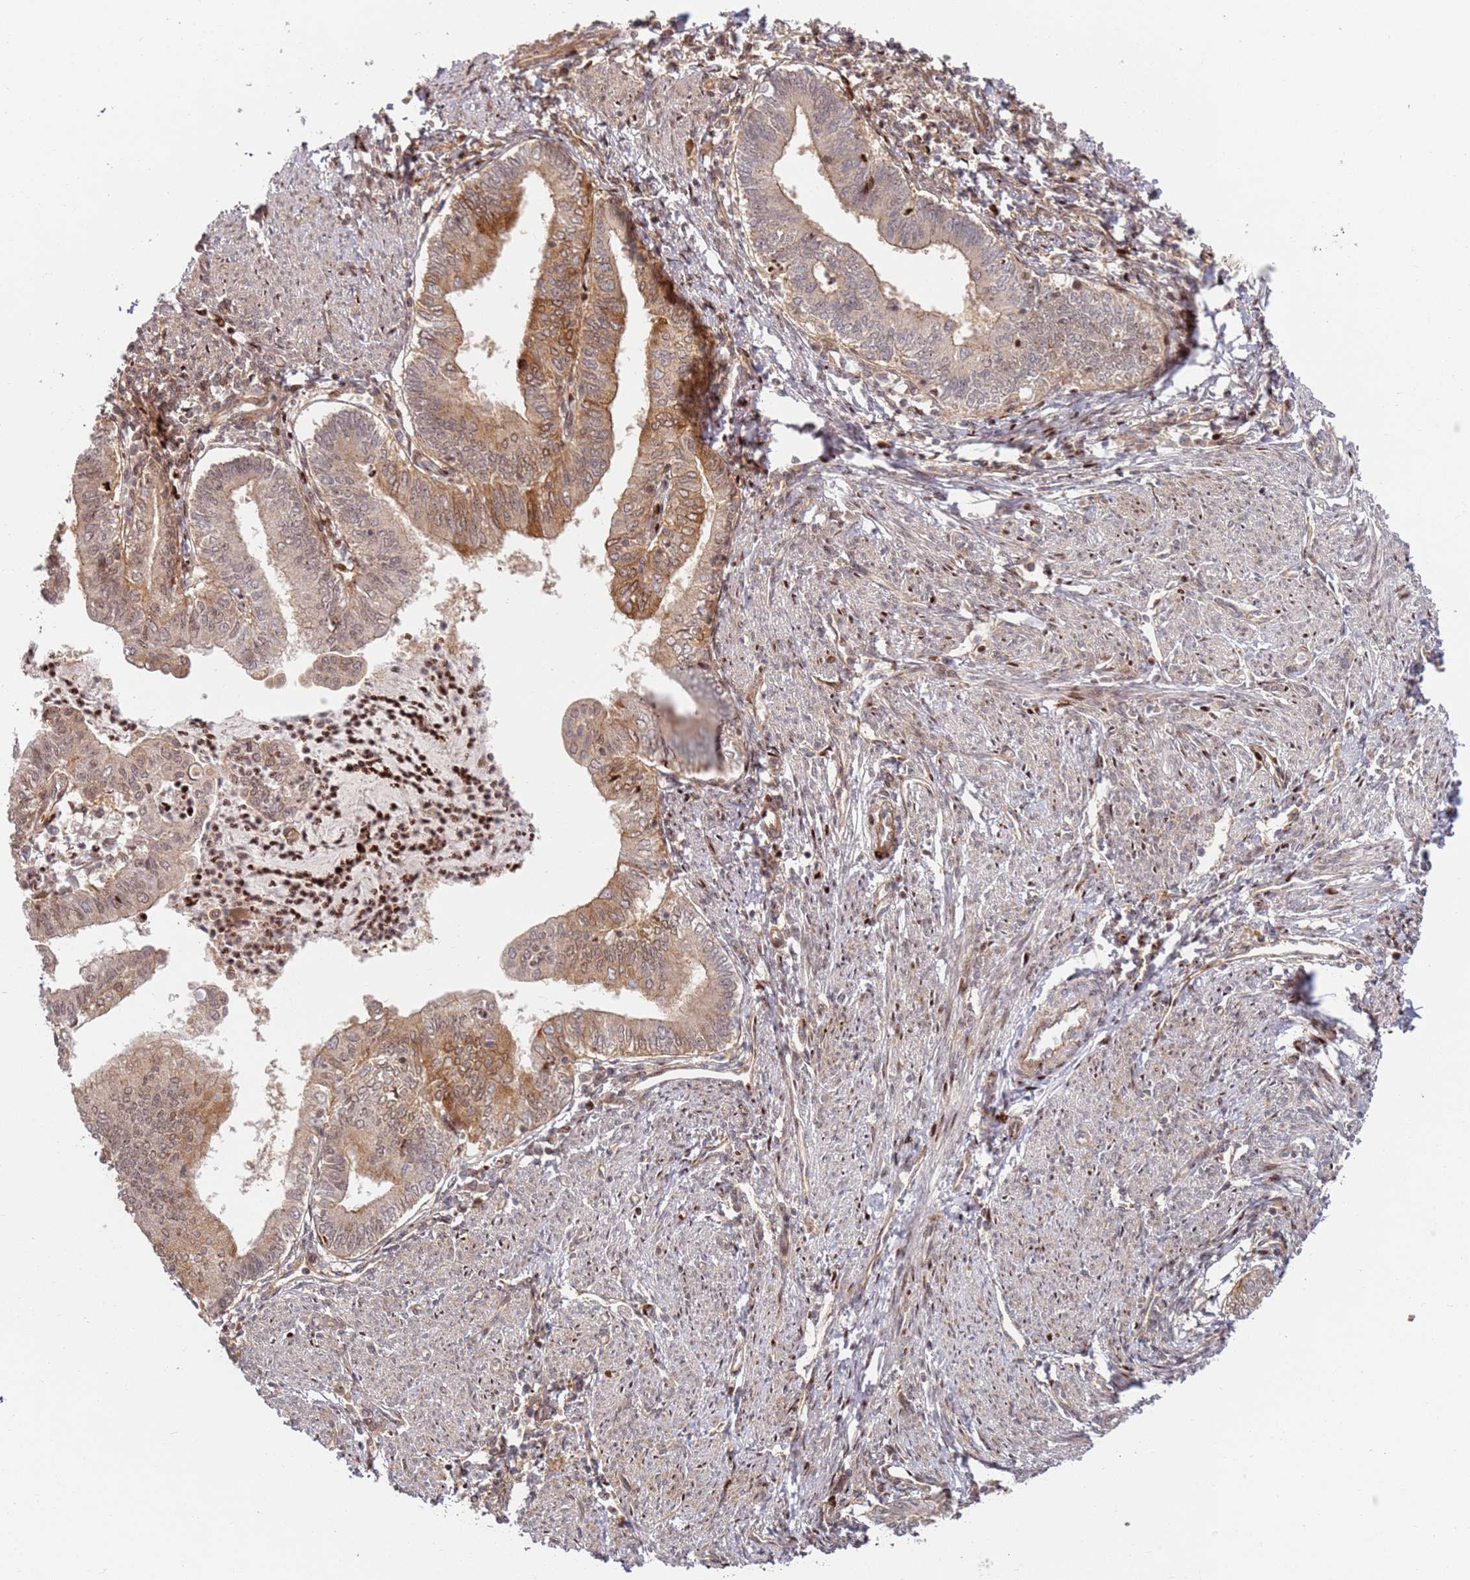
{"staining": {"intensity": "moderate", "quantity": "25%-75%", "location": "cytoplasmic/membranous,nuclear"}, "tissue": "endometrial cancer", "cell_type": "Tumor cells", "image_type": "cancer", "snomed": [{"axis": "morphology", "description": "Adenocarcinoma, NOS"}, {"axis": "topography", "description": "Endometrium"}], "caption": "Endometrial cancer (adenocarcinoma) tissue reveals moderate cytoplasmic/membranous and nuclear expression in approximately 25%-75% of tumor cells", "gene": "TMEM233", "patient": {"sex": "female", "age": 66}}